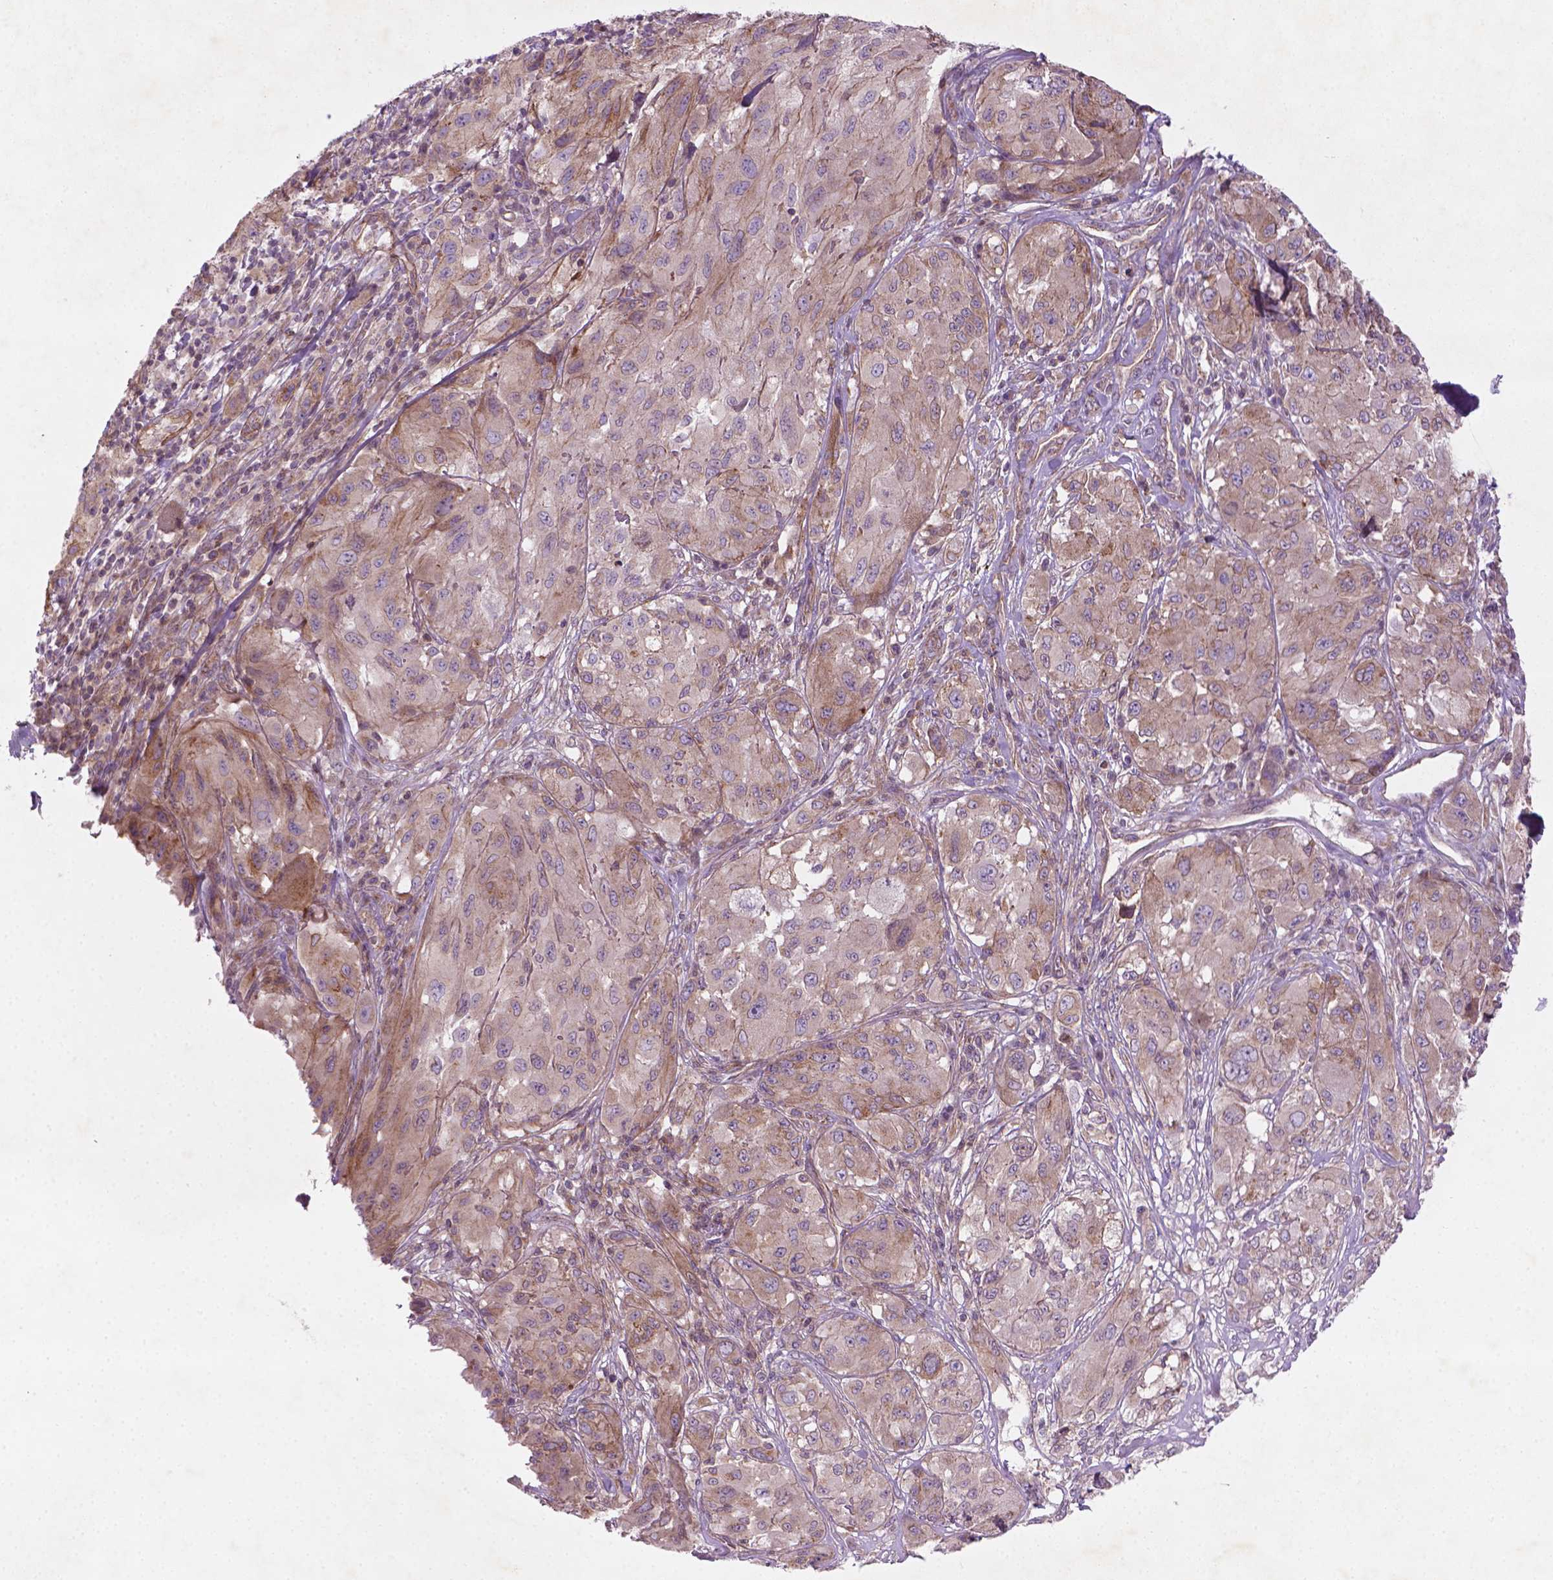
{"staining": {"intensity": "weak", "quantity": "25%-75%", "location": "cytoplasmic/membranous"}, "tissue": "melanoma", "cell_type": "Tumor cells", "image_type": "cancer", "snomed": [{"axis": "morphology", "description": "Malignant melanoma, NOS"}, {"axis": "topography", "description": "Skin"}], "caption": "A low amount of weak cytoplasmic/membranous expression is present in approximately 25%-75% of tumor cells in malignant melanoma tissue. Nuclei are stained in blue.", "gene": "TCHP", "patient": {"sex": "female", "age": 91}}